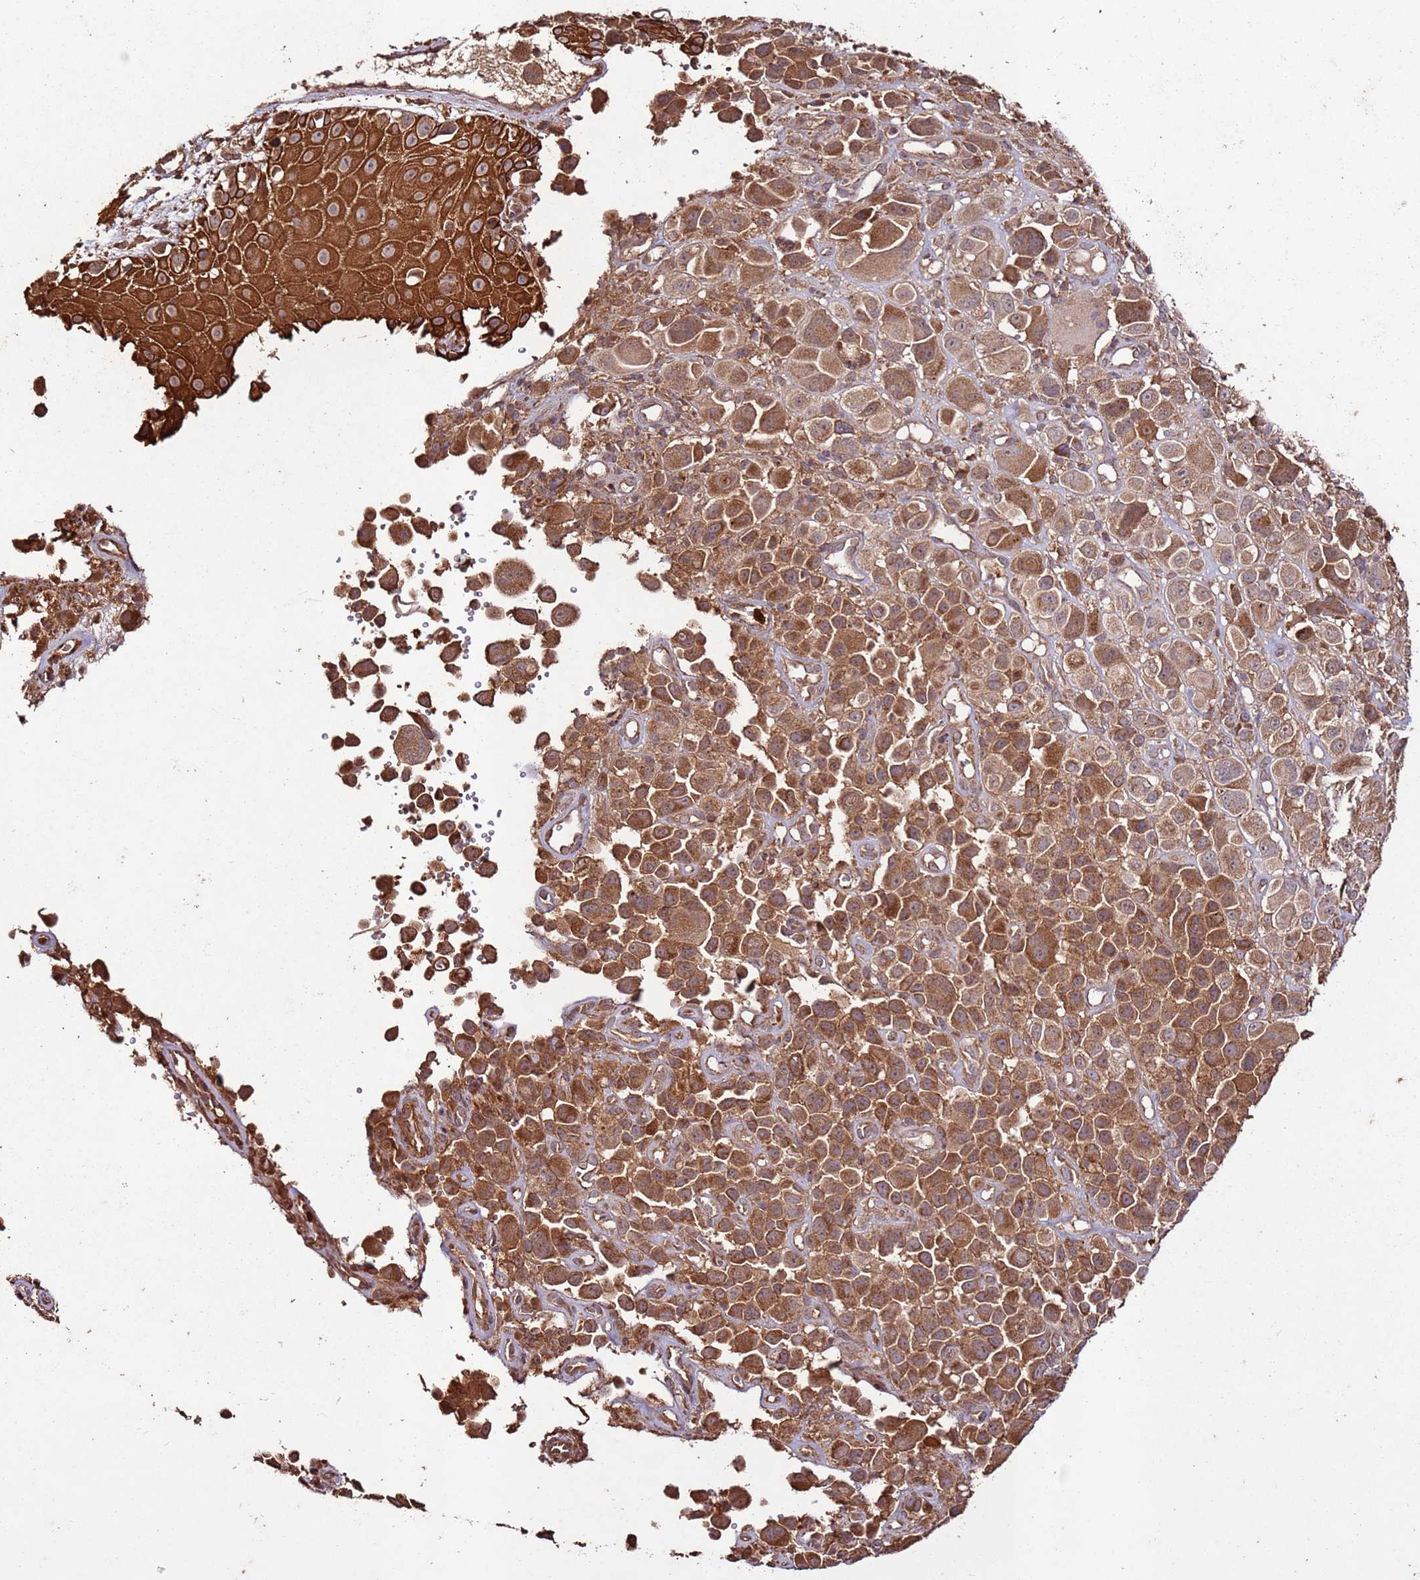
{"staining": {"intensity": "moderate", "quantity": ">75%", "location": "cytoplasmic/membranous"}, "tissue": "melanoma", "cell_type": "Tumor cells", "image_type": "cancer", "snomed": [{"axis": "morphology", "description": "Malignant melanoma, NOS"}, {"axis": "topography", "description": "Skin of trunk"}], "caption": "Immunohistochemical staining of human melanoma reveals moderate cytoplasmic/membranous protein staining in about >75% of tumor cells.", "gene": "FAM186A", "patient": {"sex": "male", "age": 71}}